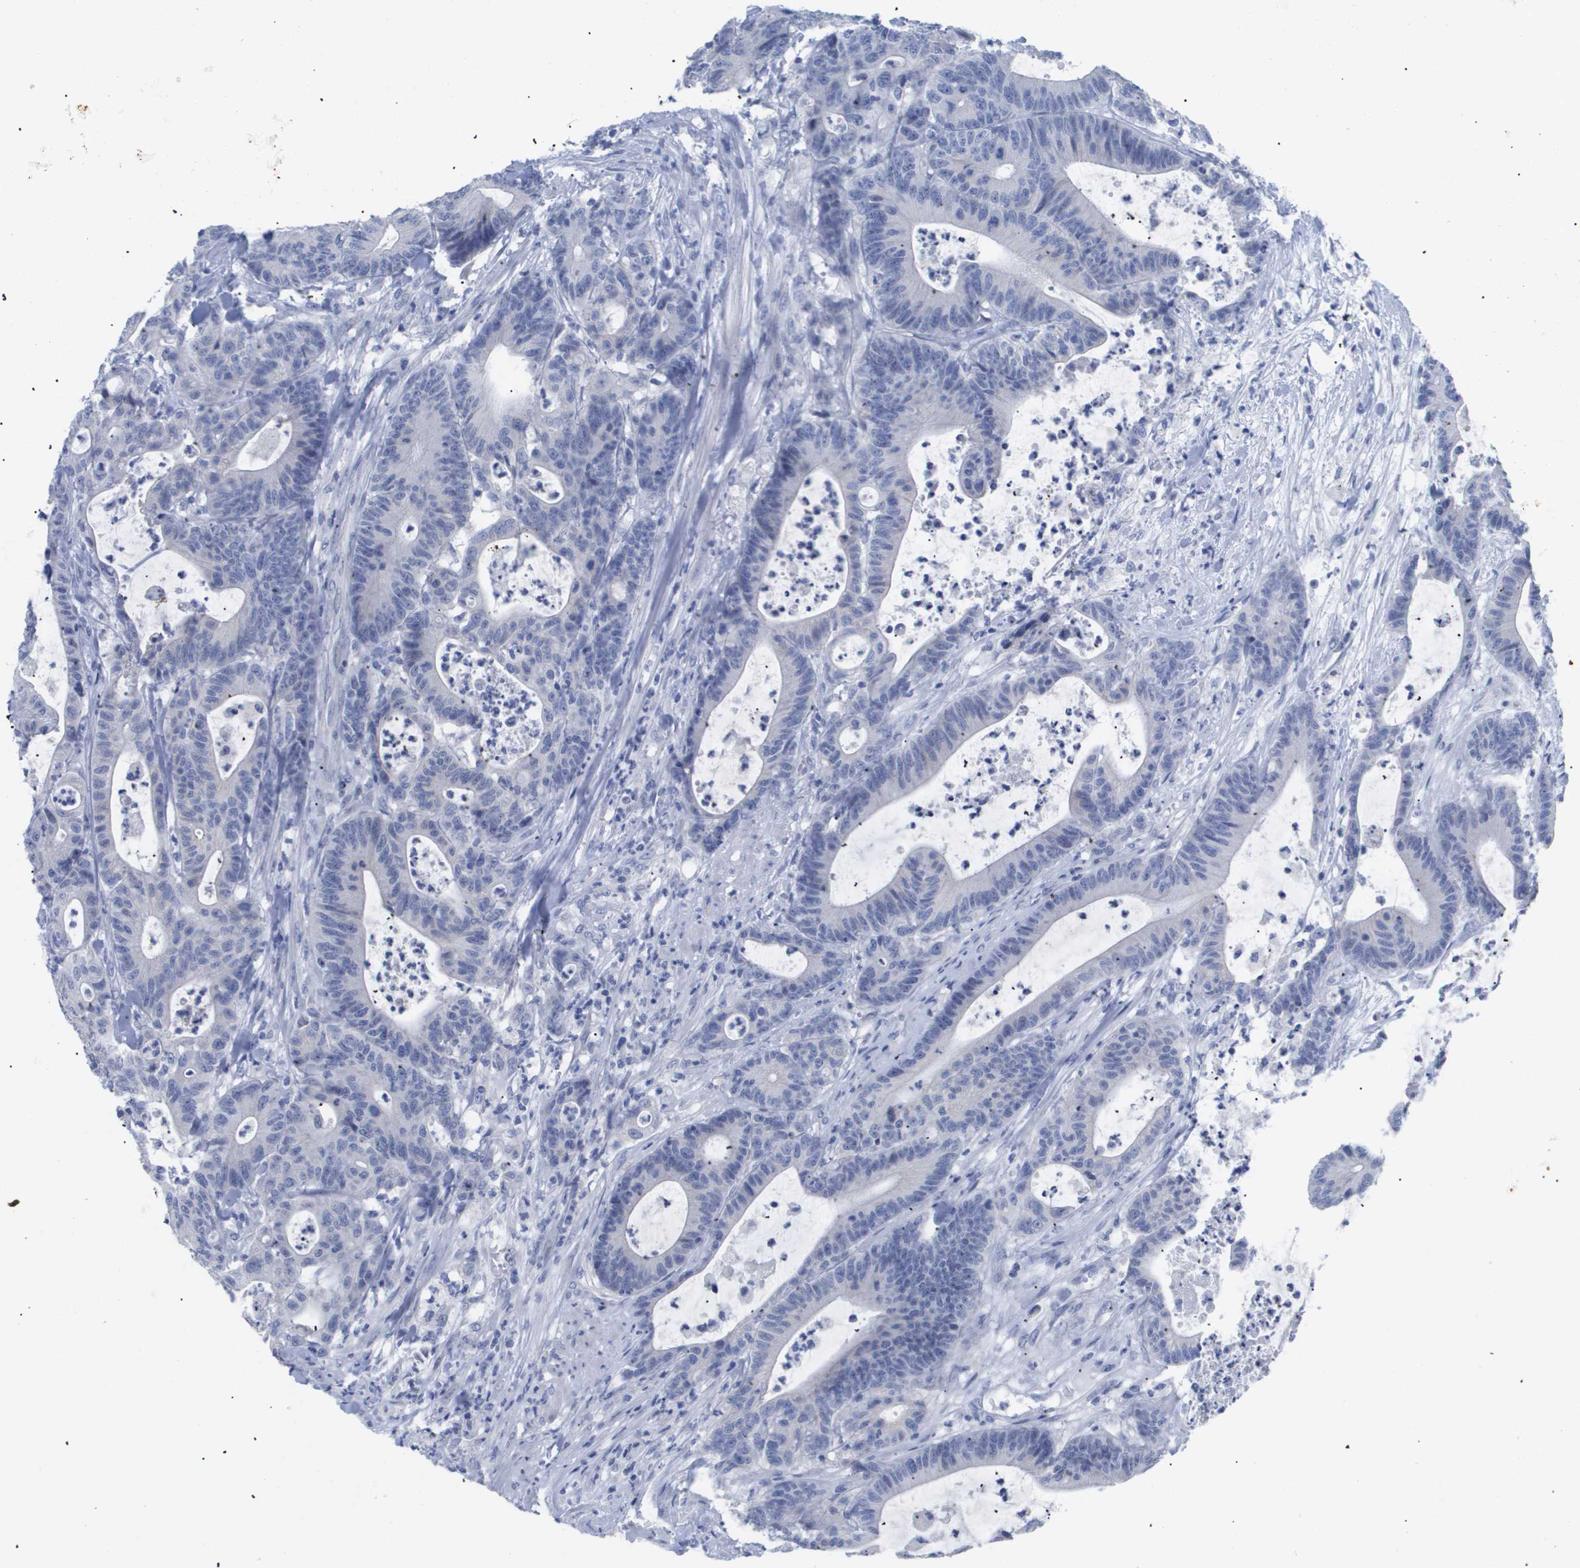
{"staining": {"intensity": "negative", "quantity": "none", "location": "none"}, "tissue": "colorectal cancer", "cell_type": "Tumor cells", "image_type": "cancer", "snomed": [{"axis": "morphology", "description": "Adenocarcinoma, NOS"}, {"axis": "topography", "description": "Colon"}], "caption": "This photomicrograph is of colorectal adenocarcinoma stained with immunohistochemistry to label a protein in brown with the nuclei are counter-stained blue. There is no expression in tumor cells.", "gene": "CAV3", "patient": {"sex": "female", "age": 84}}